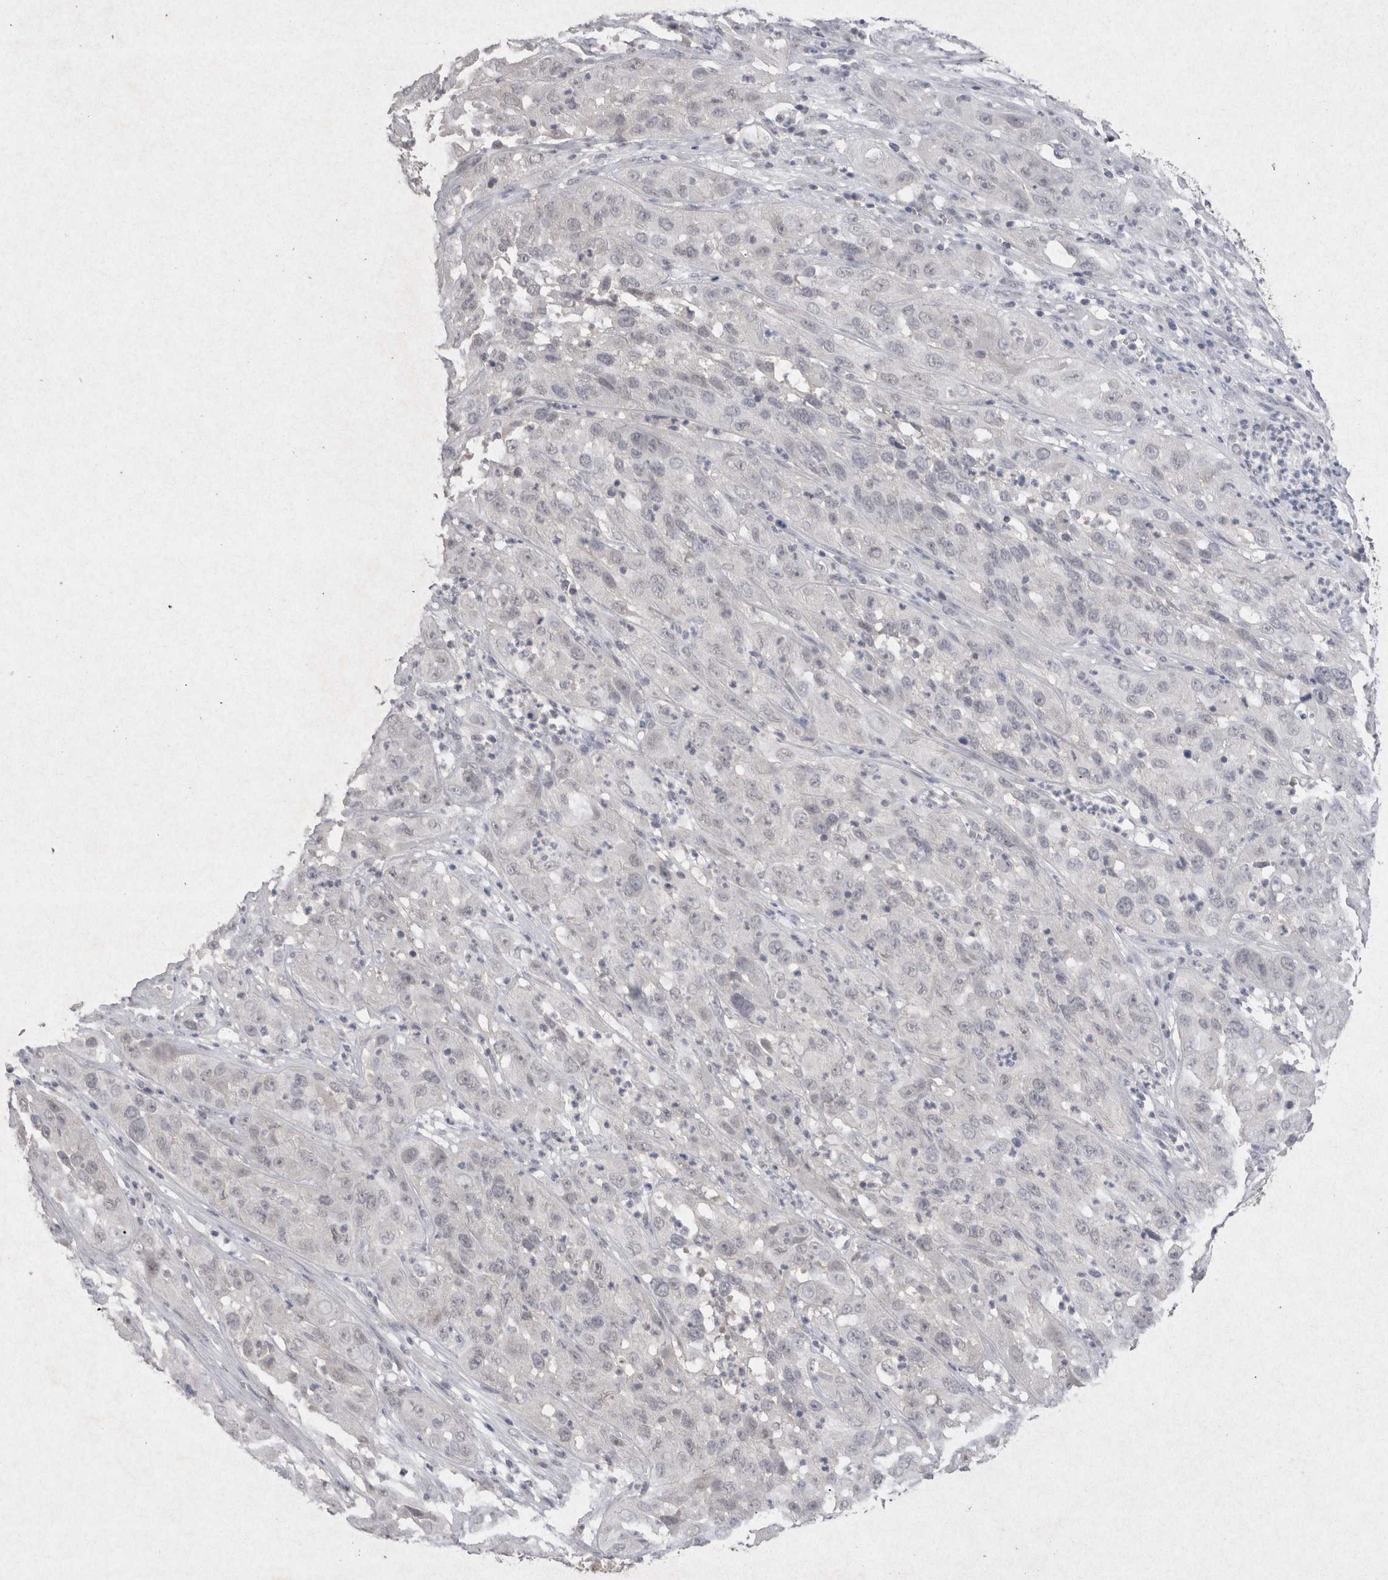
{"staining": {"intensity": "negative", "quantity": "none", "location": "none"}, "tissue": "cervical cancer", "cell_type": "Tumor cells", "image_type": "cancer", "snomed": [{"axis": "morphology", "description": "Squamous cell carcinoma, NOS"}, {"axis": "topography", "description": "Cervix"}], "caption": "Immunohistochemistry (IHC) histopathology image of neoplastic tissue: human cervical cancer (squamous cell carcinoma) stained with DAB (3,3'-diaminobenzidine) shows no significant protein positivity in tumor cells. Brightfield microscopy of IHC stained with DAB (brown) and hematoxylin (blue), captured at high magnification.", "gene": "LYVE1", "patient": {"sex": "female", "age": 32}}